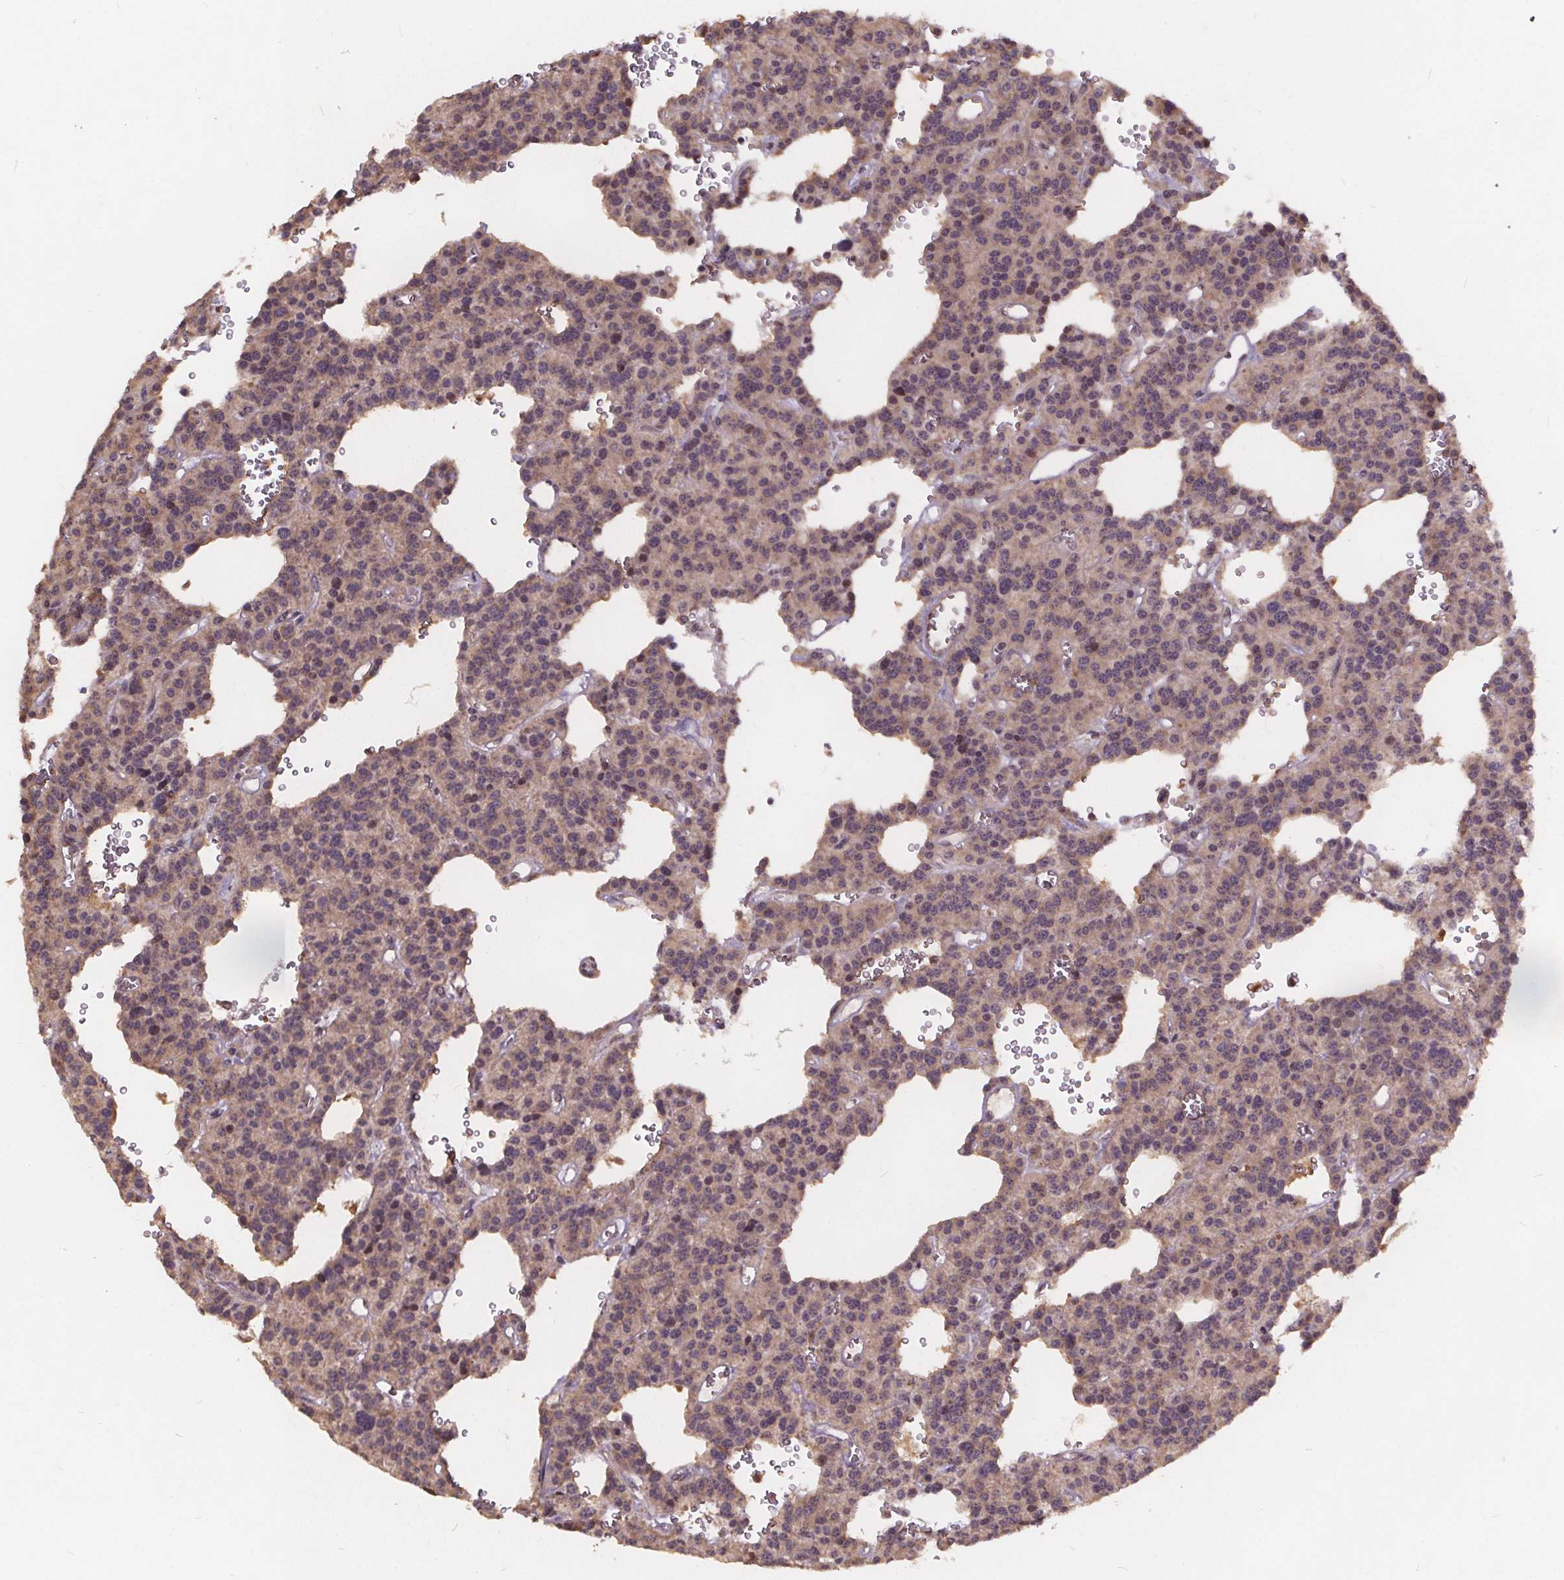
{"staining": {"intensity": "negative", "quantity": "none", "location": "none"}, "tissue": "carcinoid", "cell_type": "Tumor cells", "image_type": "cancer", "snomed": [{"axis": "morphology", "description": "Carcinoid, malignant, NOS"}, {"axis": "topography", "description": "Lung"}], "caption": "High magnification brightfield microscopy of carcinoid (malignant) stained with DAB (brown) and counterstained with hematoxylin (blue): tumor cells show no significant expression.", "gene": "USP9X", "patient": {"sex": "female", "age": 71}}